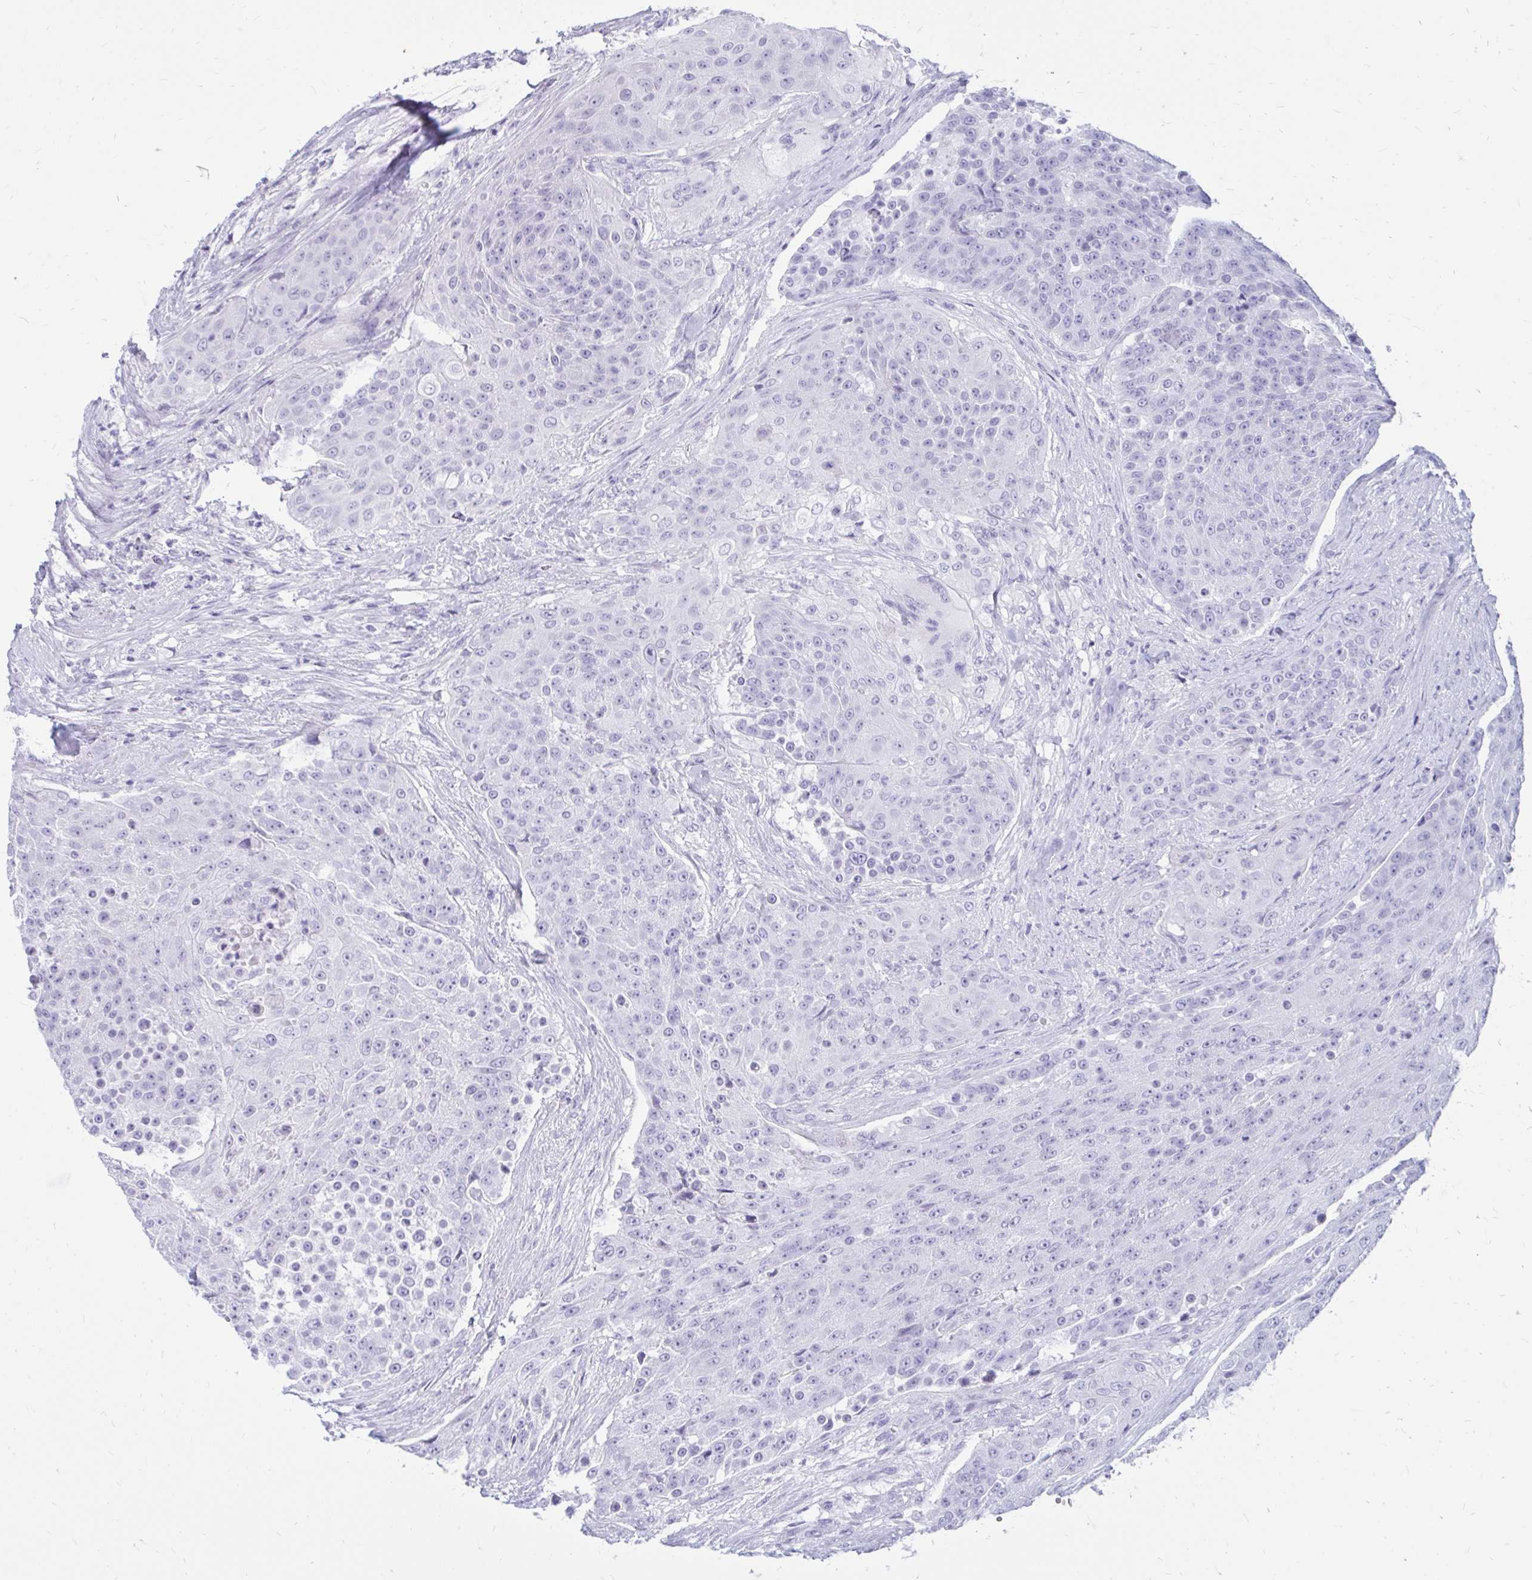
{"staining": {"intensity": "negative", "quantity": "none", "location": "none"}, "tissue": "urothelial cancer", "cell_type": "Tumor cells", "image_type": "cancer", "snomed": [{"axis": "morphology", "description": "Urothelial carcinoma, High grade"}, {"axis": "topography", "description": "Urinary bladder"}], "caption": "Urothelial cancer was stained to show a protein in brown. There is no significant staining in tumor cells. (IHC, brightfield microscopy, high magnification).", "gene": "NANOGNB", "patient": {"sex": "female", "age": 63}}